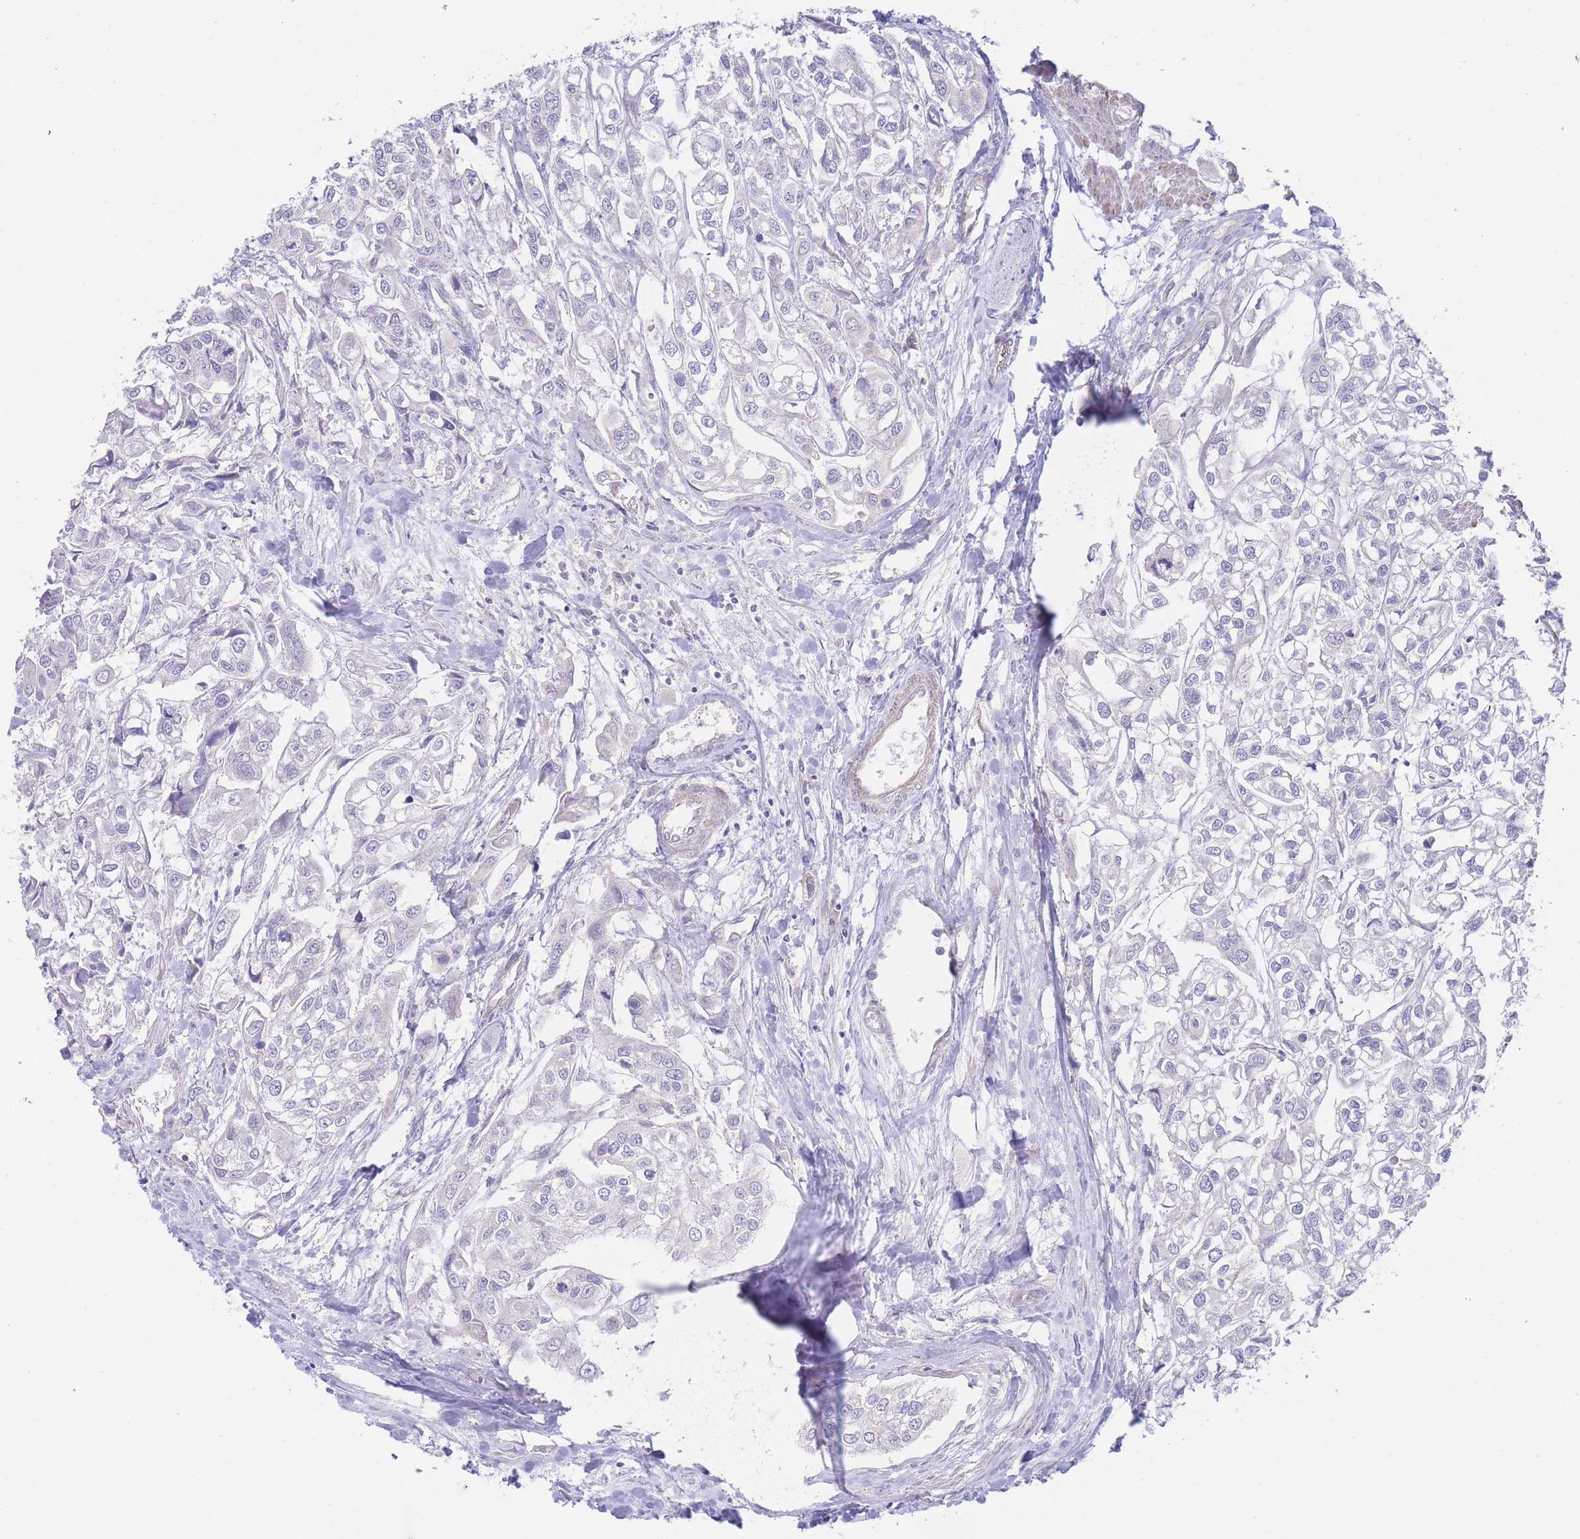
{"staining": {"intensity": "negative", "quantity": "none", "location": "none"}, "tissue": "urothelial cancer", "cell_type": "Tumor cells", "image_type": "cancer", "snomed": [{"axis": "morphology", "description": "Urothelial carcinoma, High grade"}, {"axis": "topography", "description": "Urinary bladder"}], "caption": "High magnification brightfield microscopy of urothelial cancer stained with DAB (3,3'-diaminobenzidine) (brown) and counterstained with hematoxylin (blue): tumor cells show no significant staining. Nuclei are stained in blue.", "gene": "ZNF281", "patient": {"sex": "male", "age": 67}}